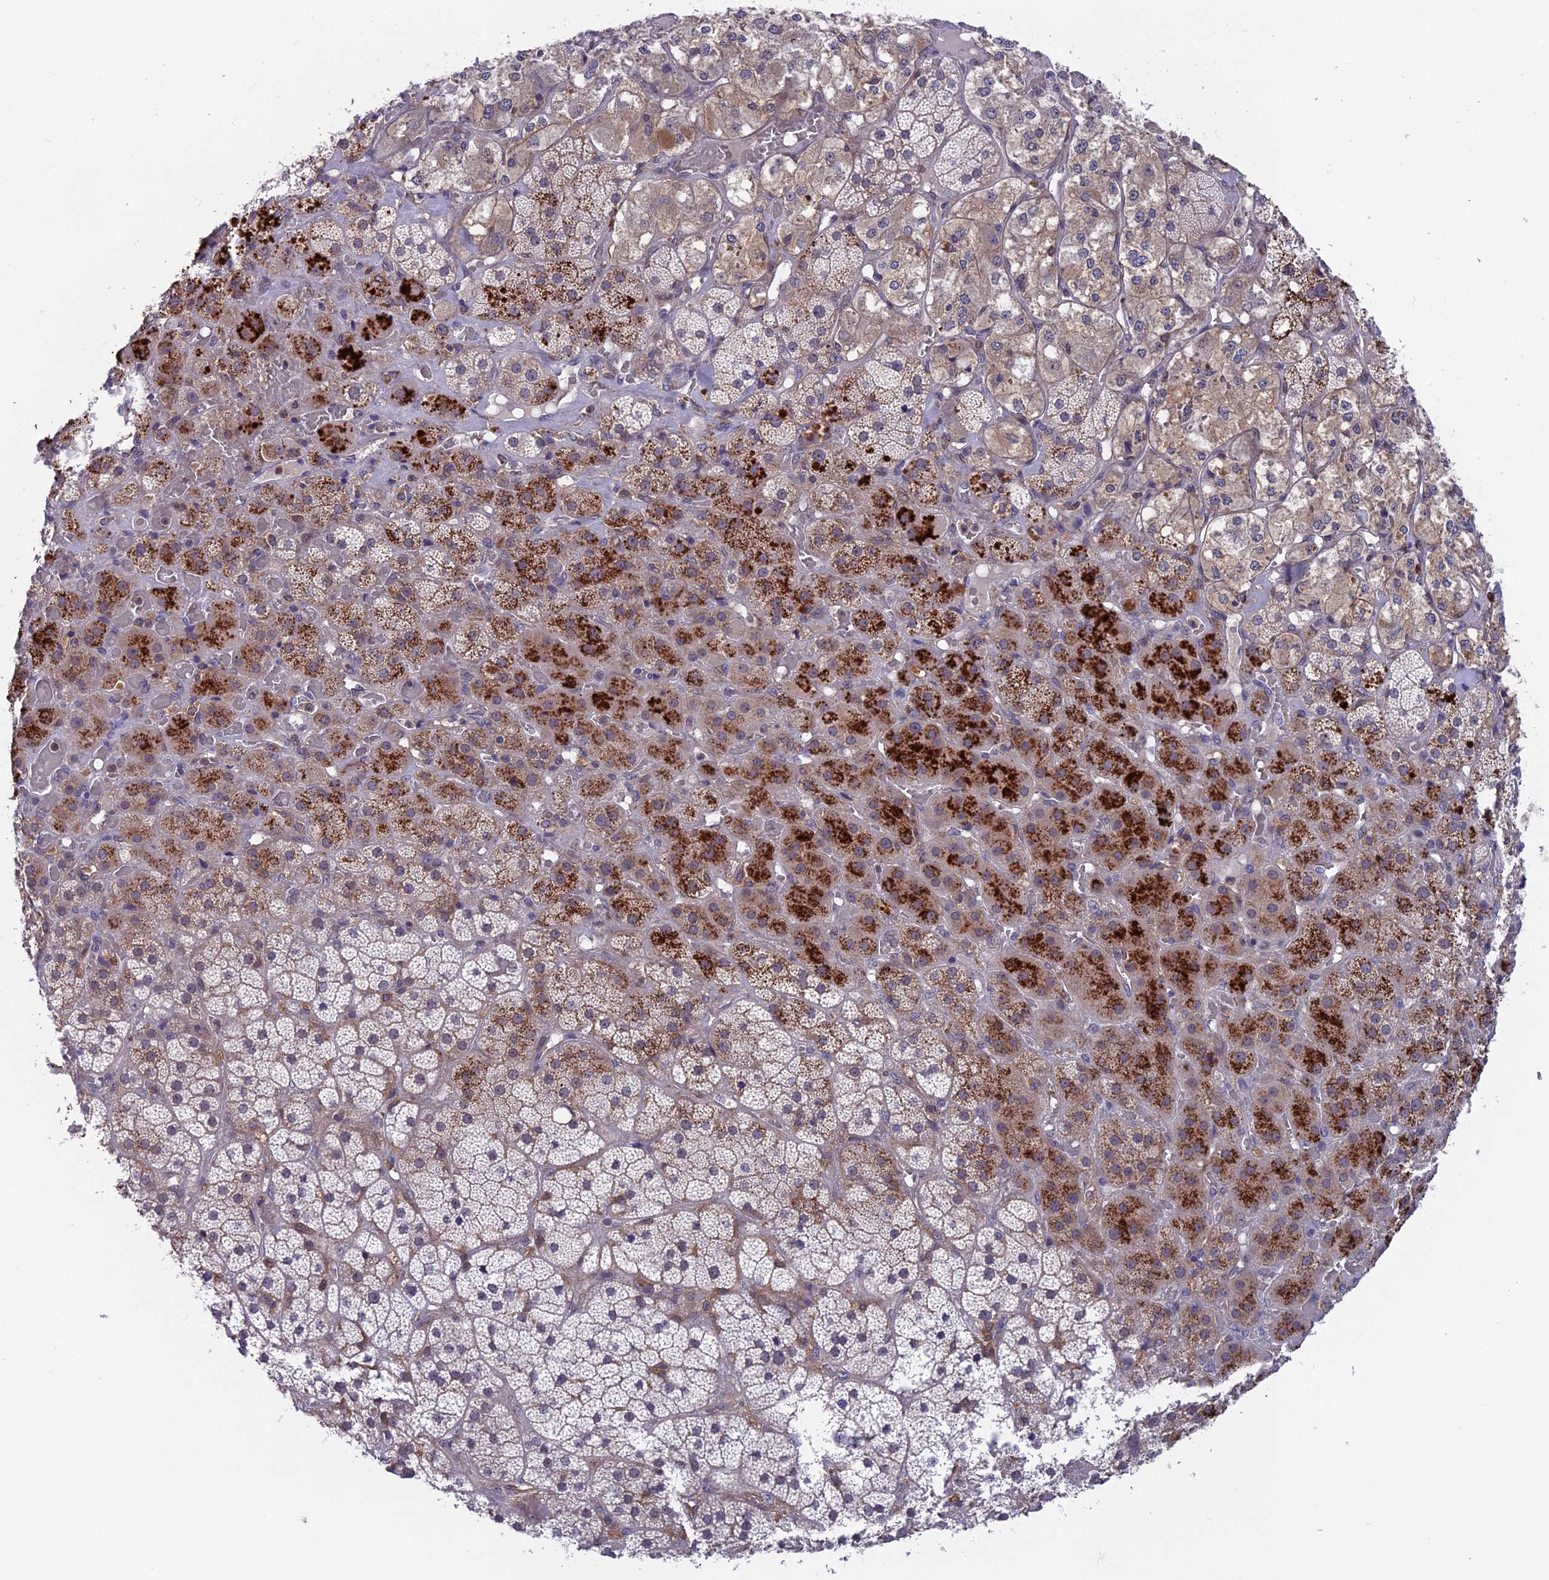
{"staining": {"intensity": "strong", "quantity": "25%-75%", "location": "cytoplasmic/membranous"}, "tissue": "adrenal gland", "cell_type": "Glandular cells", "image_type": "normal", "snomed": [{"axis": "morphology", "description": "Normal tissue, NOS"}, {"axis": "topography", "description": "Adrenal gland"}], "caption": "Approximately 25%-75% of glandular cells in normal adrenal gland demonstrate strong cytoplasmic/membranous protein positivity as visualized by brown immunohistochemical staining.", "gene": "MAST2", "patient": {"sex": "male", "age": 57}}